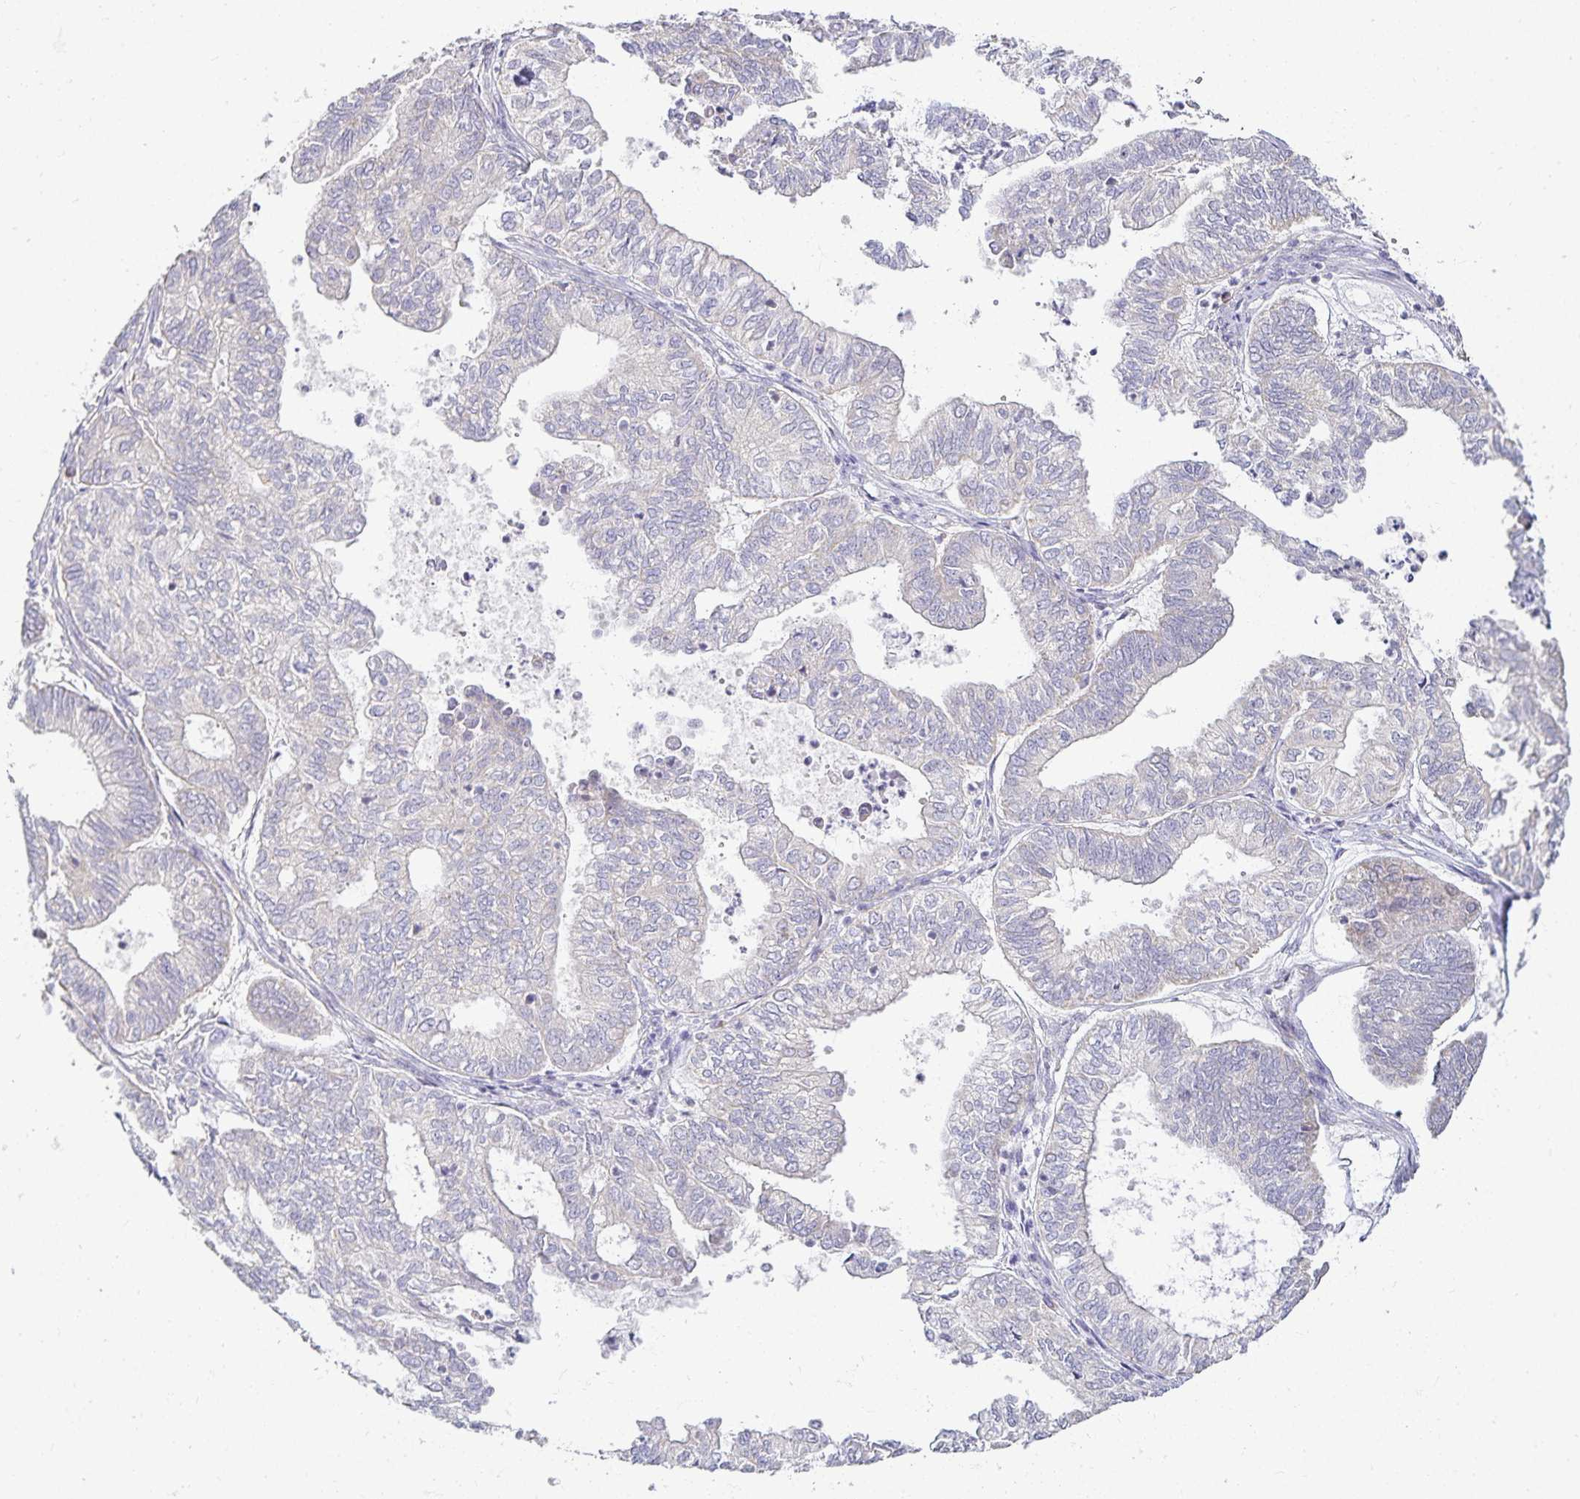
{"staining": {"intensity": "negative", "quantity": "none", "location": "none"}, "tissue": "ovarian cancer", "cell_type": "Tumor cells", "image_type": "cancer", "snomed": [{"axis": "morphology", "description": "Carcinoma, endometroid"}, {"axis": "topography", "description": "Ovary"}], "caption": "This is an immunohistochemistry (IHC) photomicrograph of ovarian cancer. There is no staining in tumor cells.", "gene": "GP2", "patient": {"sex": "female", "age": 64}}